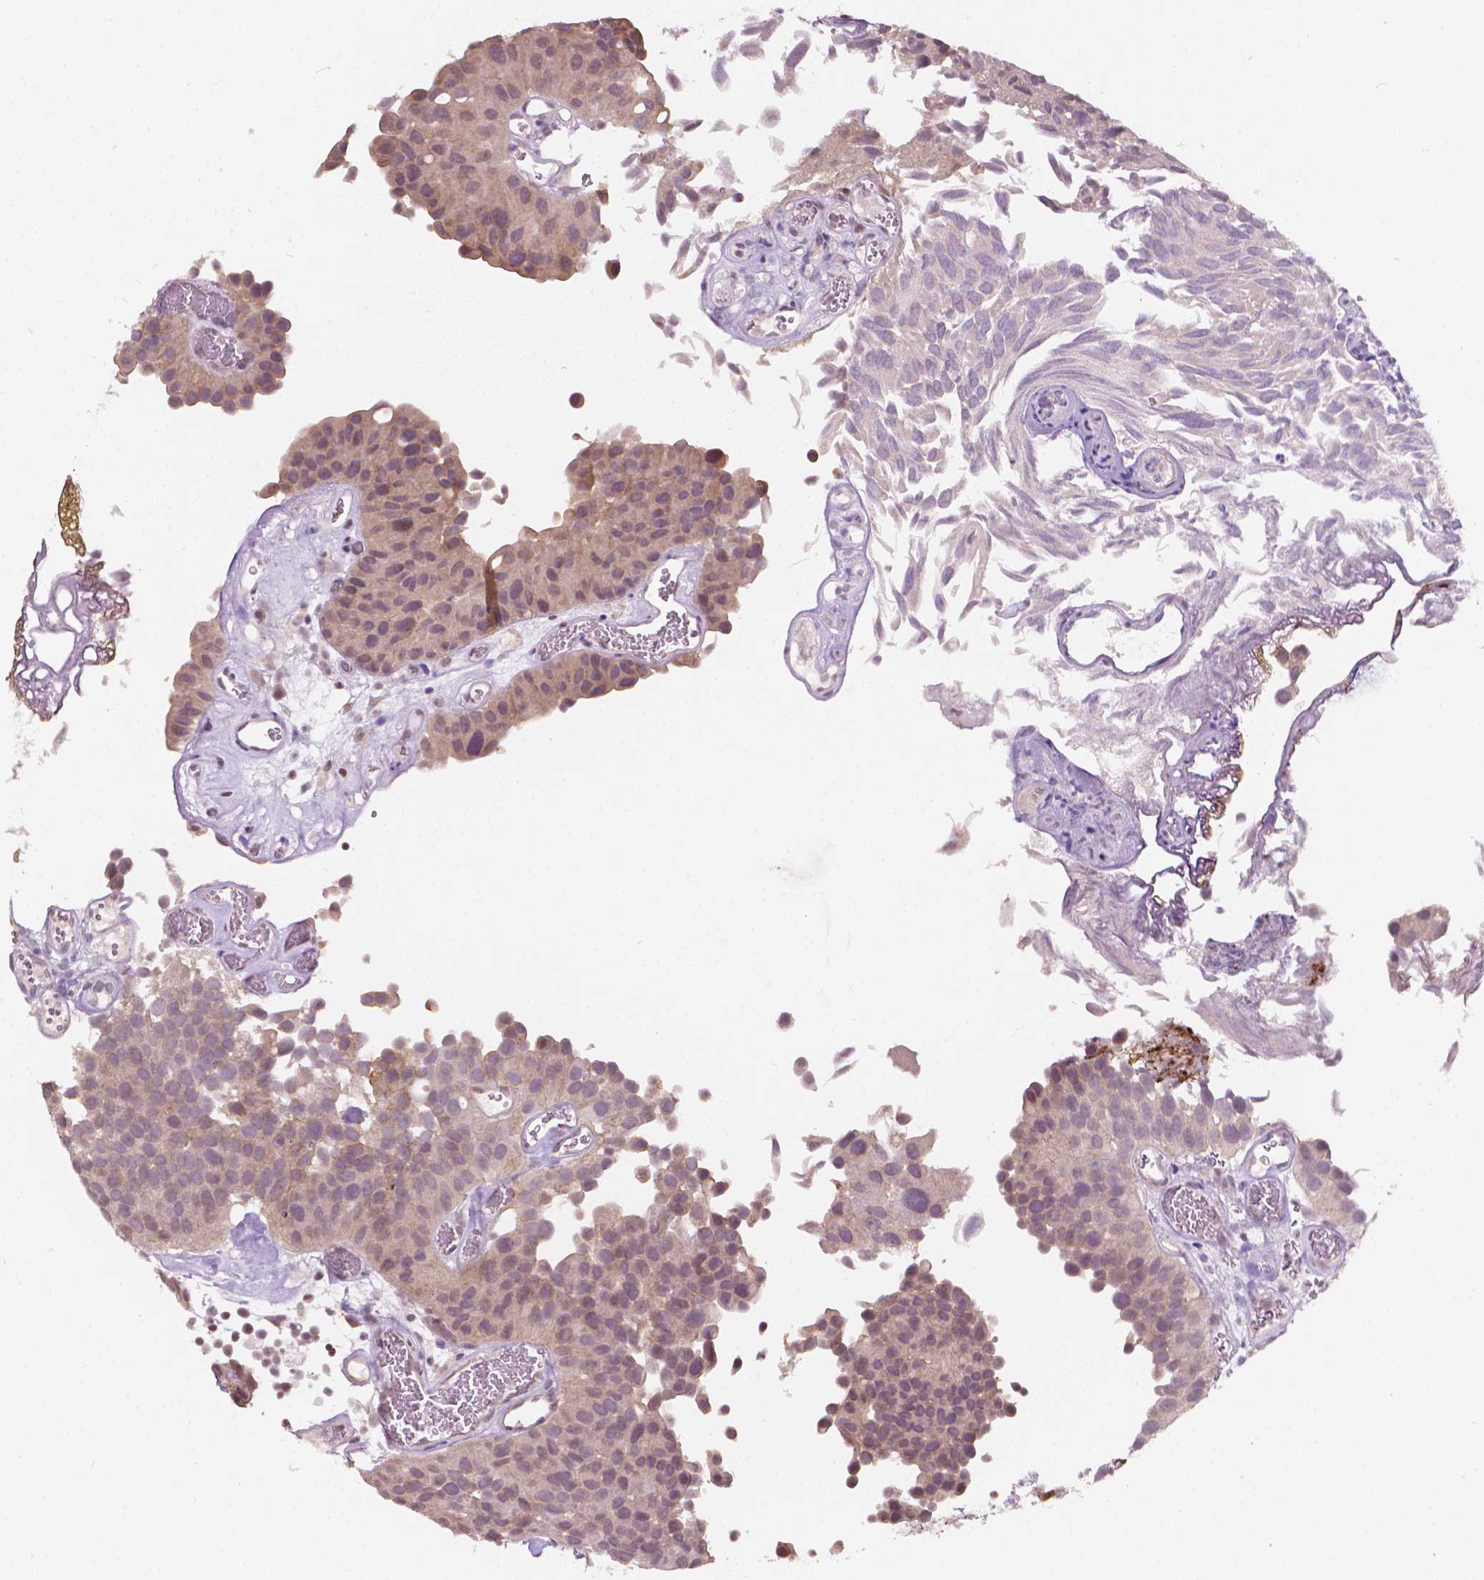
{"staining": {"intensity": "moderate", "quantity": ">75%", "location": "cytoplasmic/membranous"}, "tissue": "urothelial cancer", "cell_type": "Tumor cells", "image_type": "cancer", "snomed": [{"axis": "morphology", "description": "Urothelial carcinoma, Low grade"}, {"axis": "topography", "description": "Urinary bladder"}], "caption": "Protein expression analysis of urothelial cancer demonstrates moderate cytoplasmic/membranous expression in approximately >75% of tumor cells. Nuclei are stained in blue.", "gene": "NOS1AP", "patient": {"sex": "female", "age": 69}}